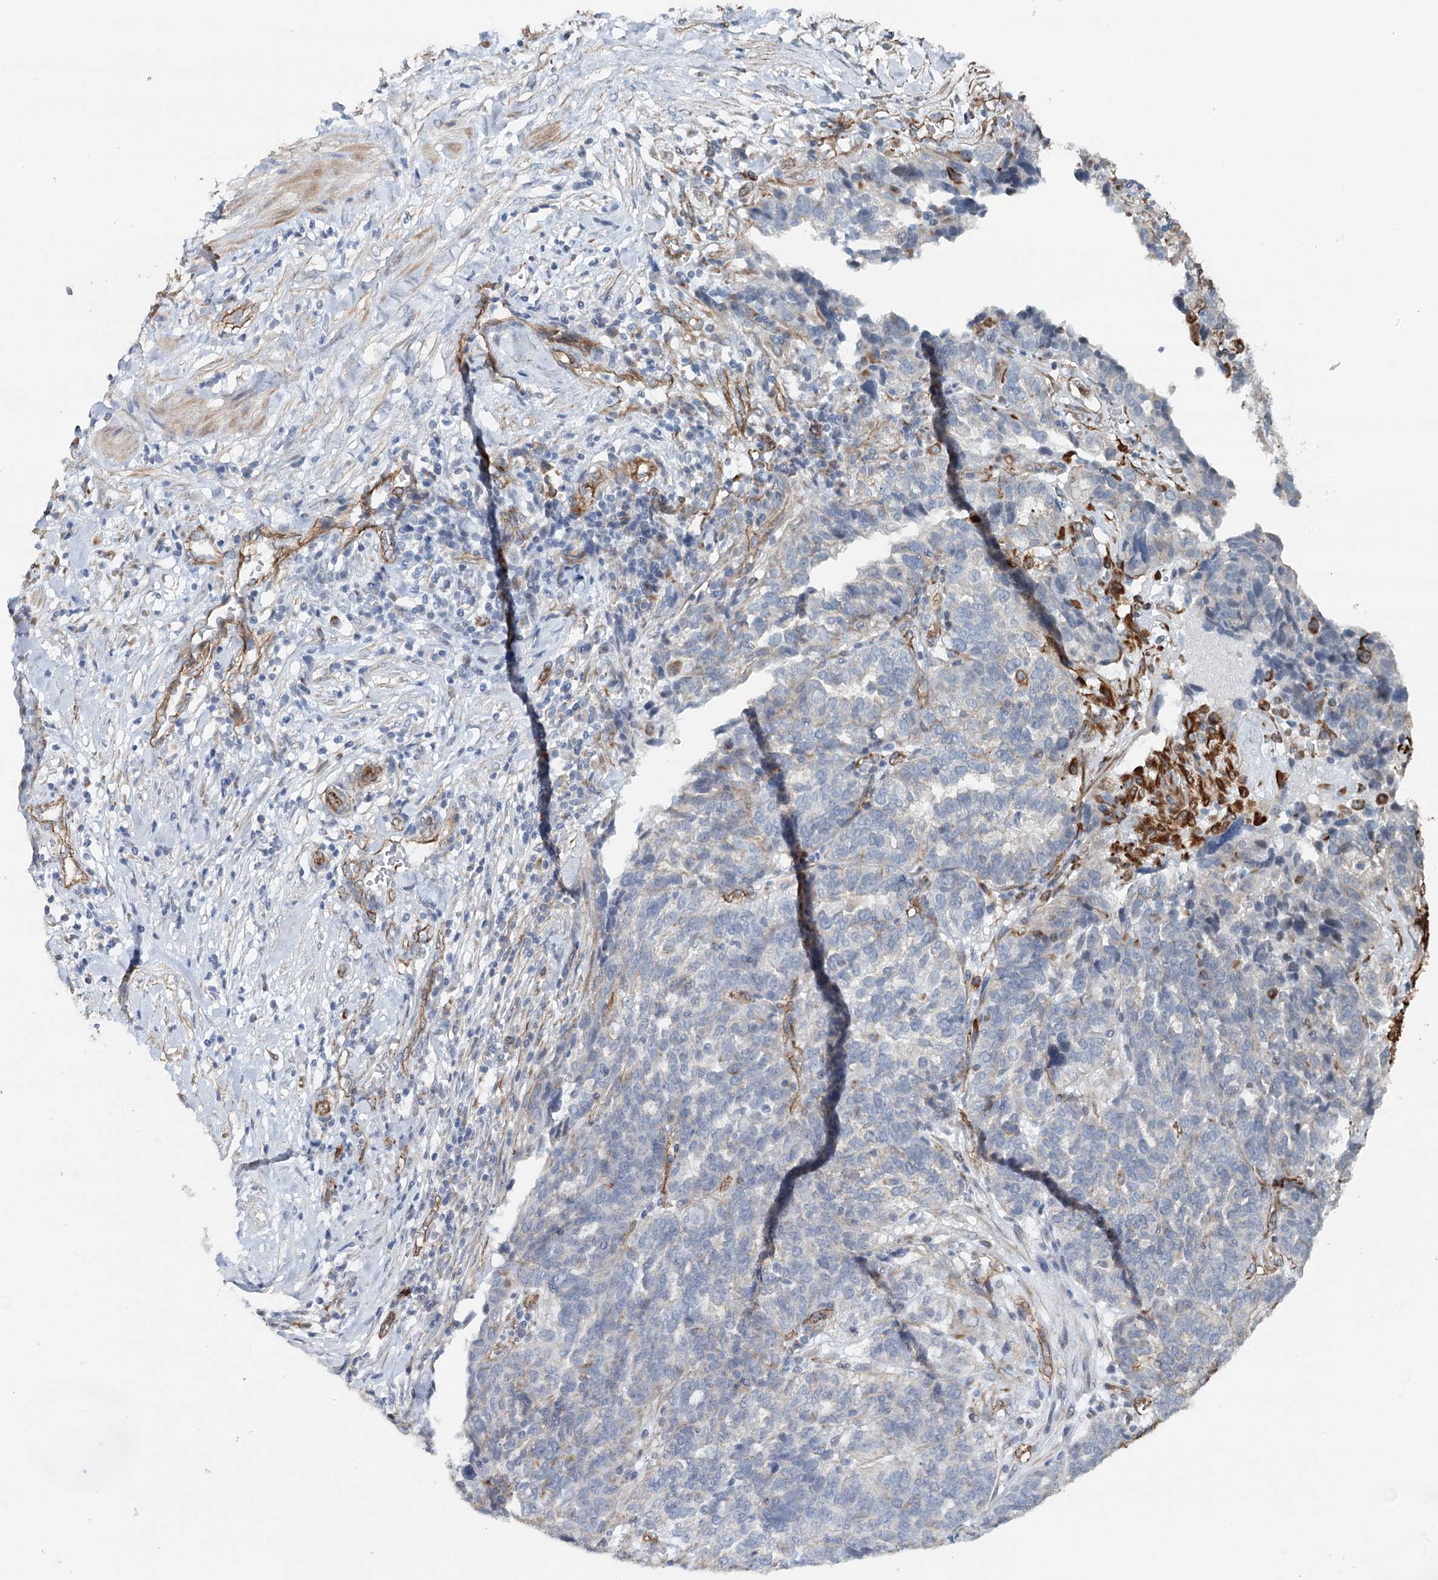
{"staining": {"intensity": "negative", "quantity": "none", "location": "none"}, "tissue": "ovarian cancer", "cell_type": "Tumor cells", "image_type": "cancer", "snomed": [{"axis": "morphology", "description": "Cystadenocarcinoma, serous, NOS"}, {"axis": "topography", "description": "Ovary"}], "caption": "The image shows no staining of tumor cells in ovarian cancer (serous cystadenocarcinoma).", "gene": "SYNPO", "patient": {"sex": "female", "age": 59}}